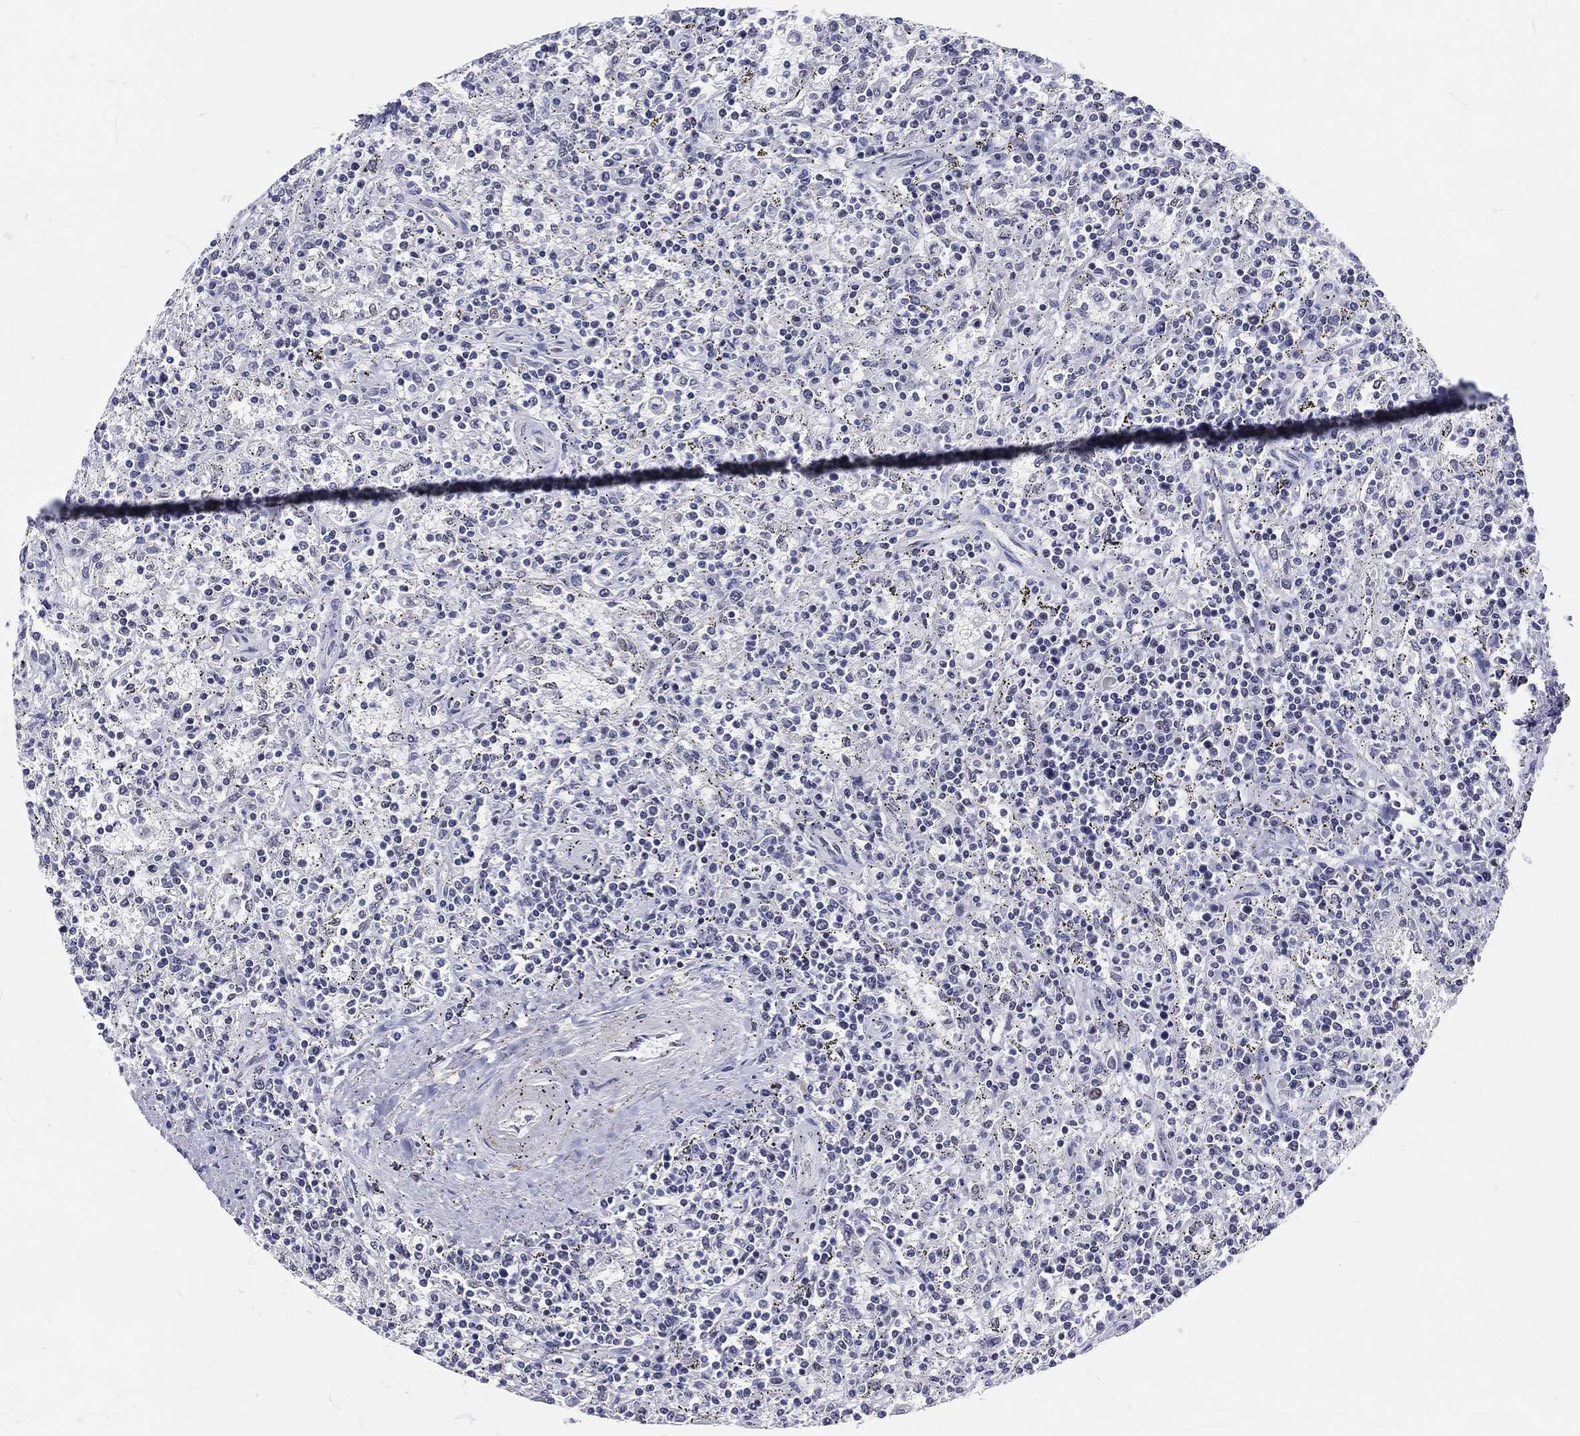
{"staining": {"intensity": "negative", "quantity": "none", "location": "none"}, "tissue": "lymphoma", "cell_type": "Tumor cells", "image_type": "cancer", "snomed": [{"axis": "morphology", "description": "Malignant lymphoma, non-Hodgkin's type, Low grade"}, {"axis": "topography", "description": "Spleen"}], "caption": "Immunohistochemistry histopathology image of human lymphoma stained for a protein (brown), which demonstrates no staining in tumor cells.", "gene": "MAPK8IP1", "patient": {"sex": "male", "age": 62}}